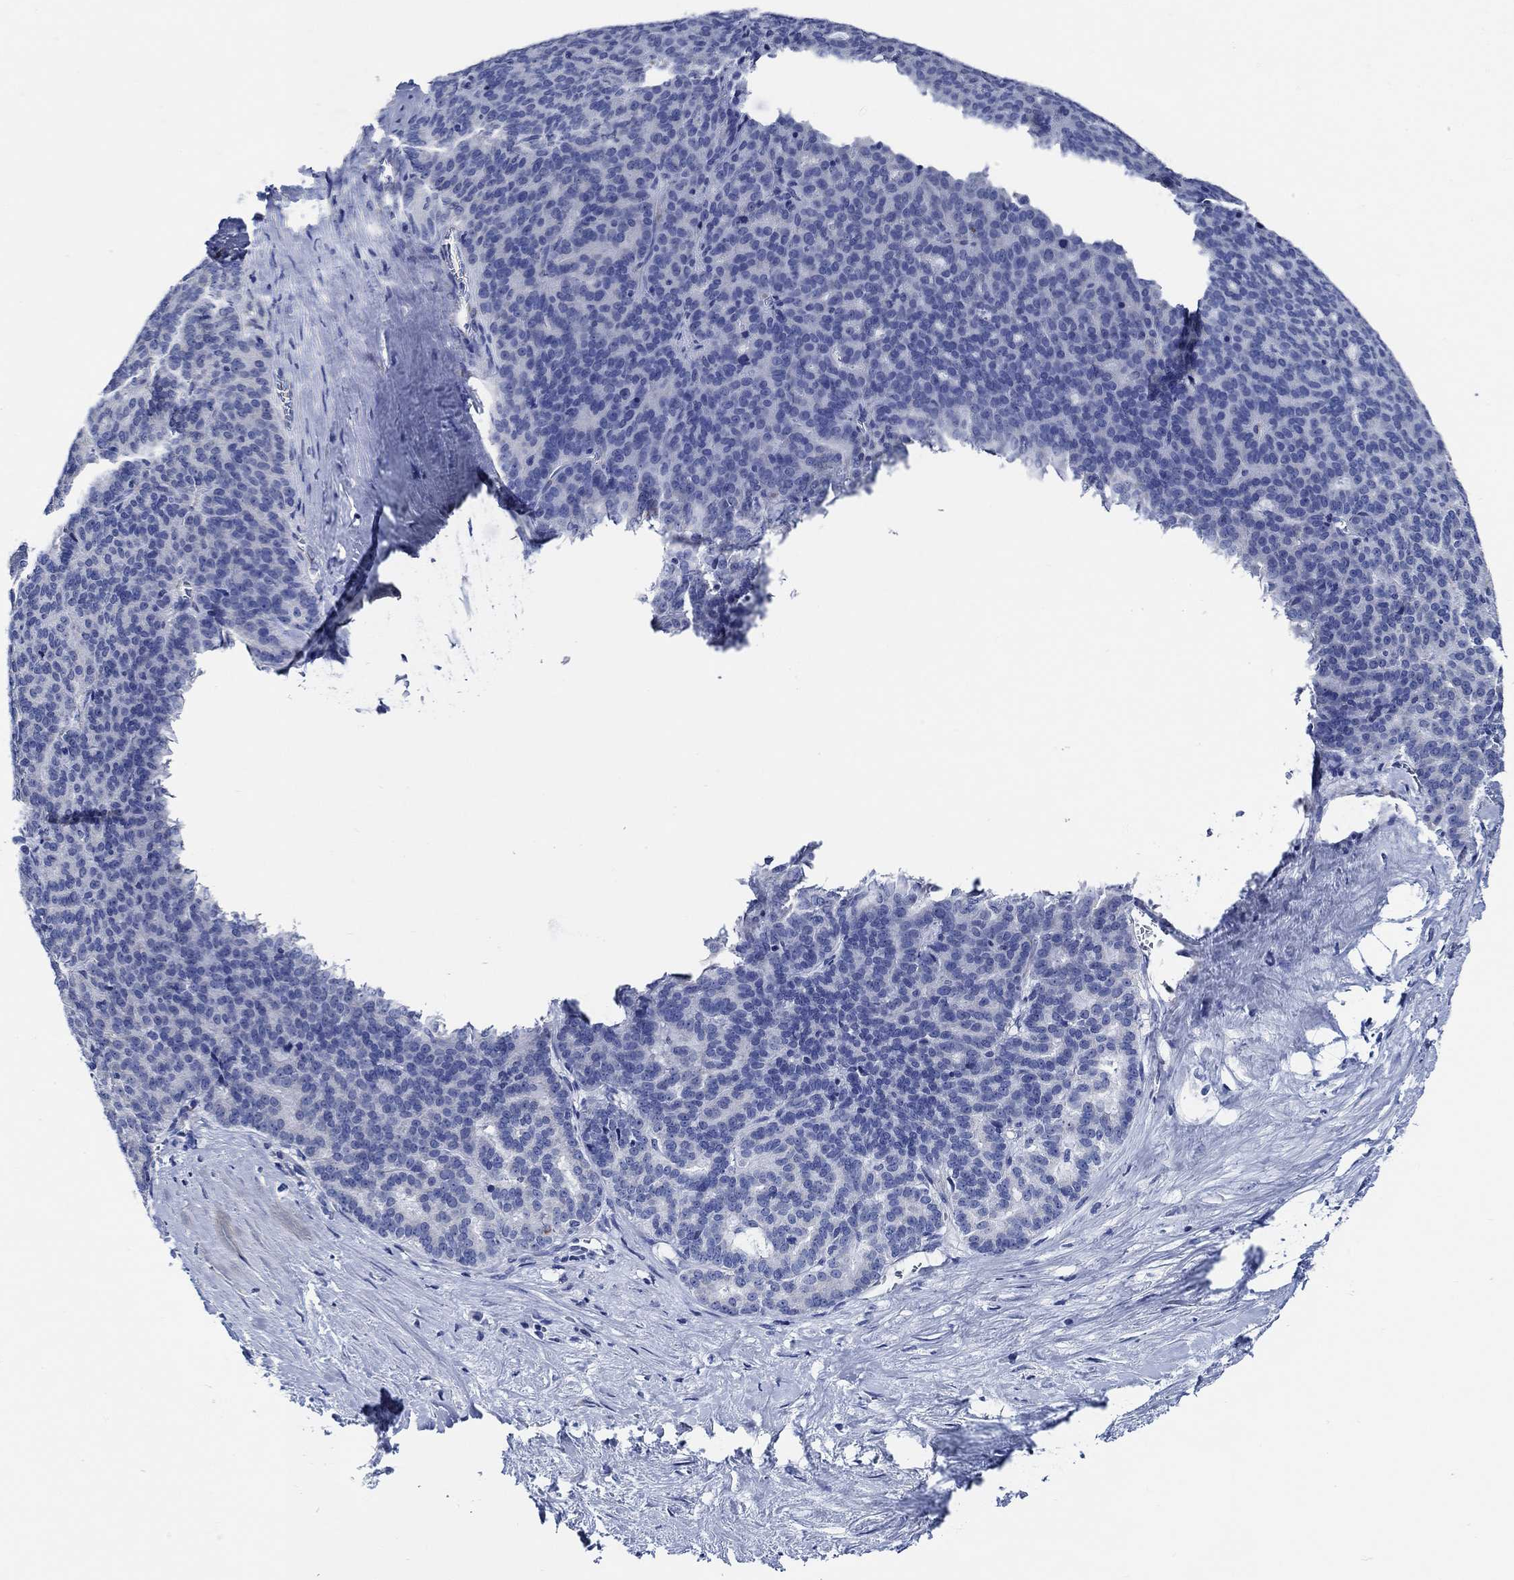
{"staining": {"intensity": "negative", "quantity": "none", "location": "none"}, "tissue": "liver cancer", "cell_type": "Tumor cells", "image_type": "cancer", "snomed": [{"axis": "morphology", "description": "Cholangiocarcinoma"}, {"axis": "topography", "description": "Liver"}], "caption": "Immunohistochemistry (IHC) image of cholangiocarcinoma (liver) stained for a protein (brown), which shows no expression in tumor cells.", "gene": "WDR62", "patient": {"sex": "female", "age": 47}}